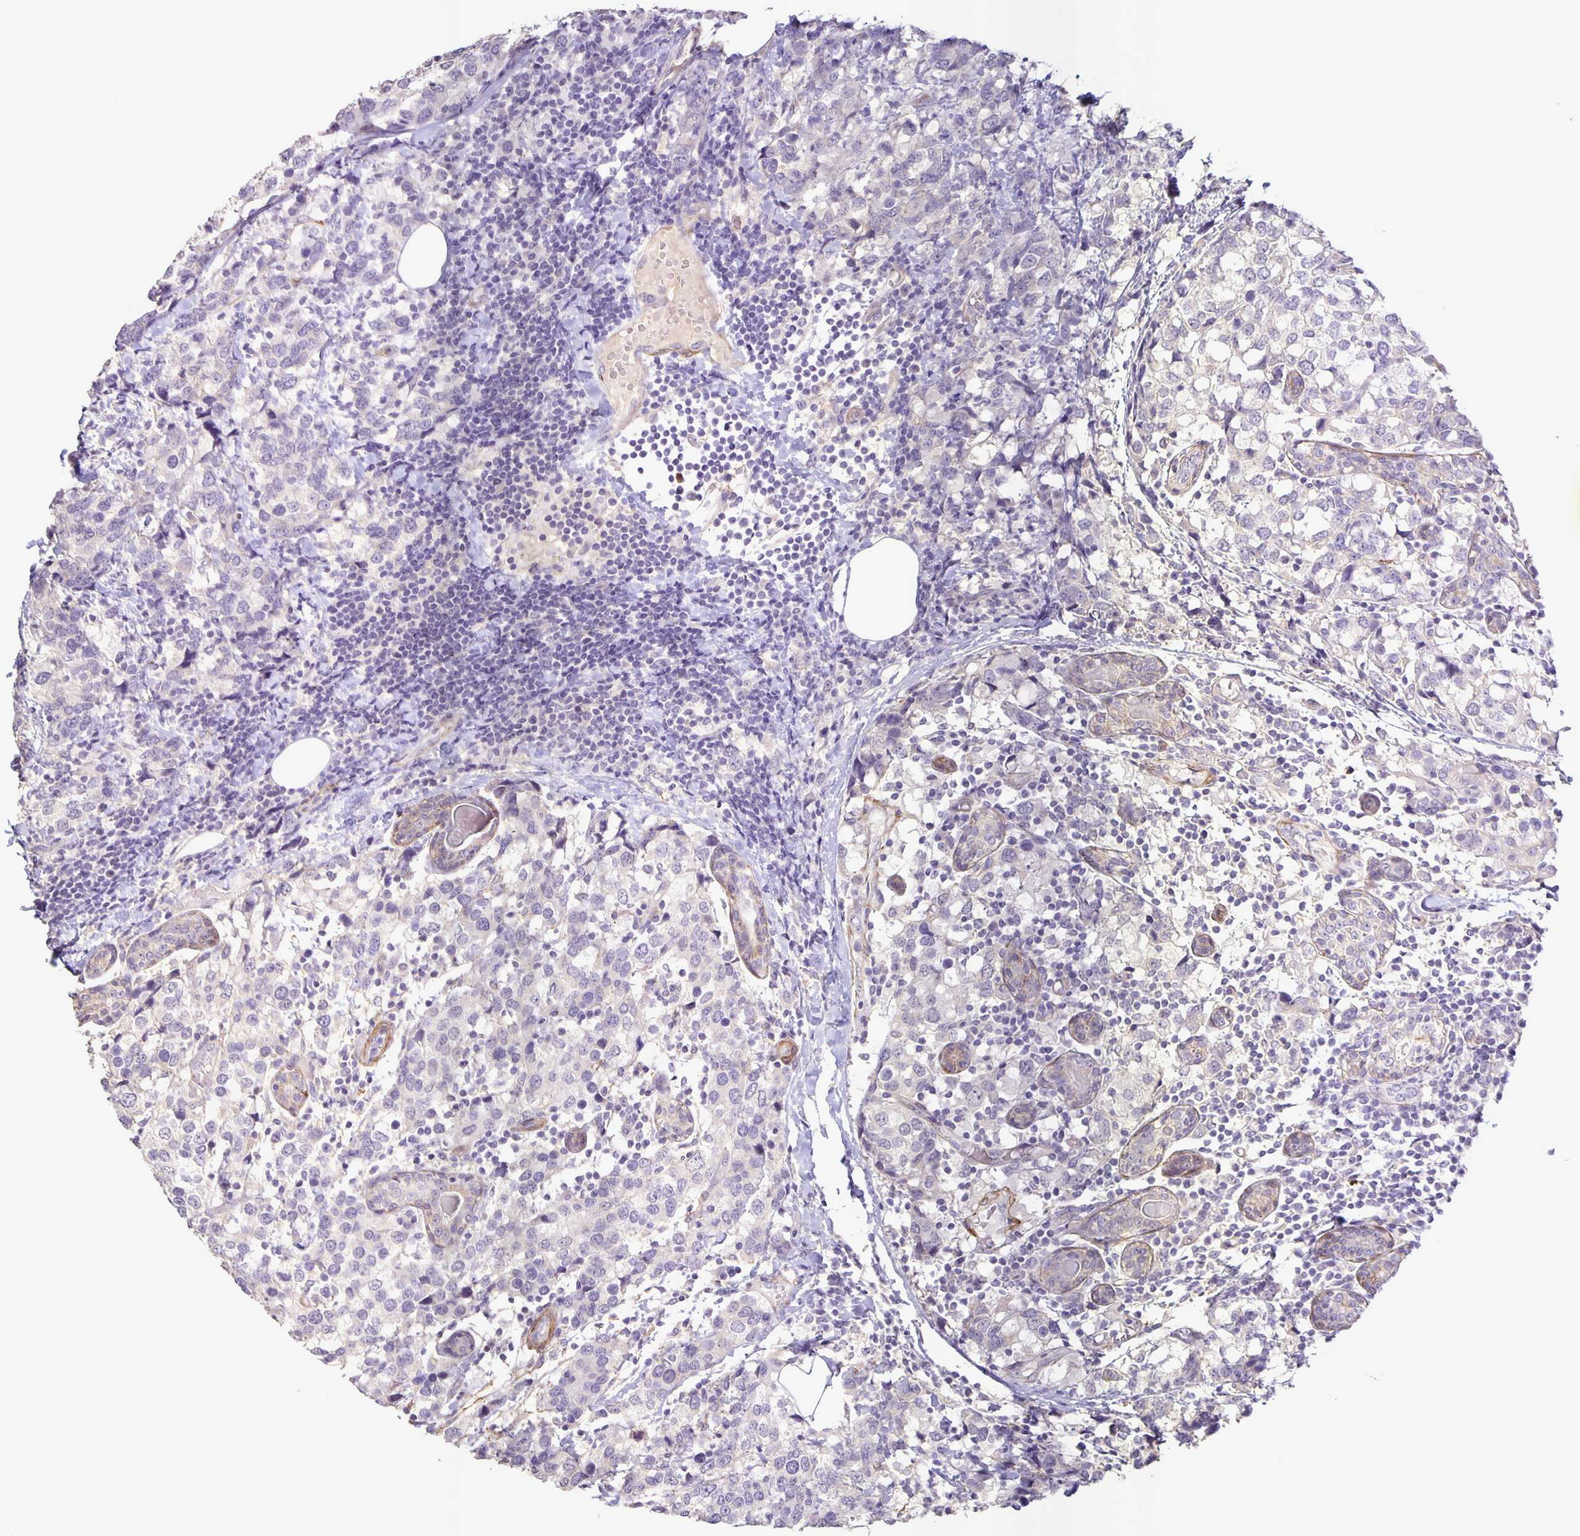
{"staining": {"intensity": "negative", "quantity": "none", "location": "none"}, "tissue": "breast cancer", "cell_type": "Tumor cells", "image_type": "cancer", "snomed": [{"axis": "morphology", "description": "Lobular carcinoma"}, {"axis": "topography", "description": "Breast"}], "caption": "Lobular carcinoma (breast) stained for a protein using immunohistochemistry (IHC) shows no staining tumor cells.", "gene": "SRCIN1", "patient": {"sex": "female", "age": 59}}